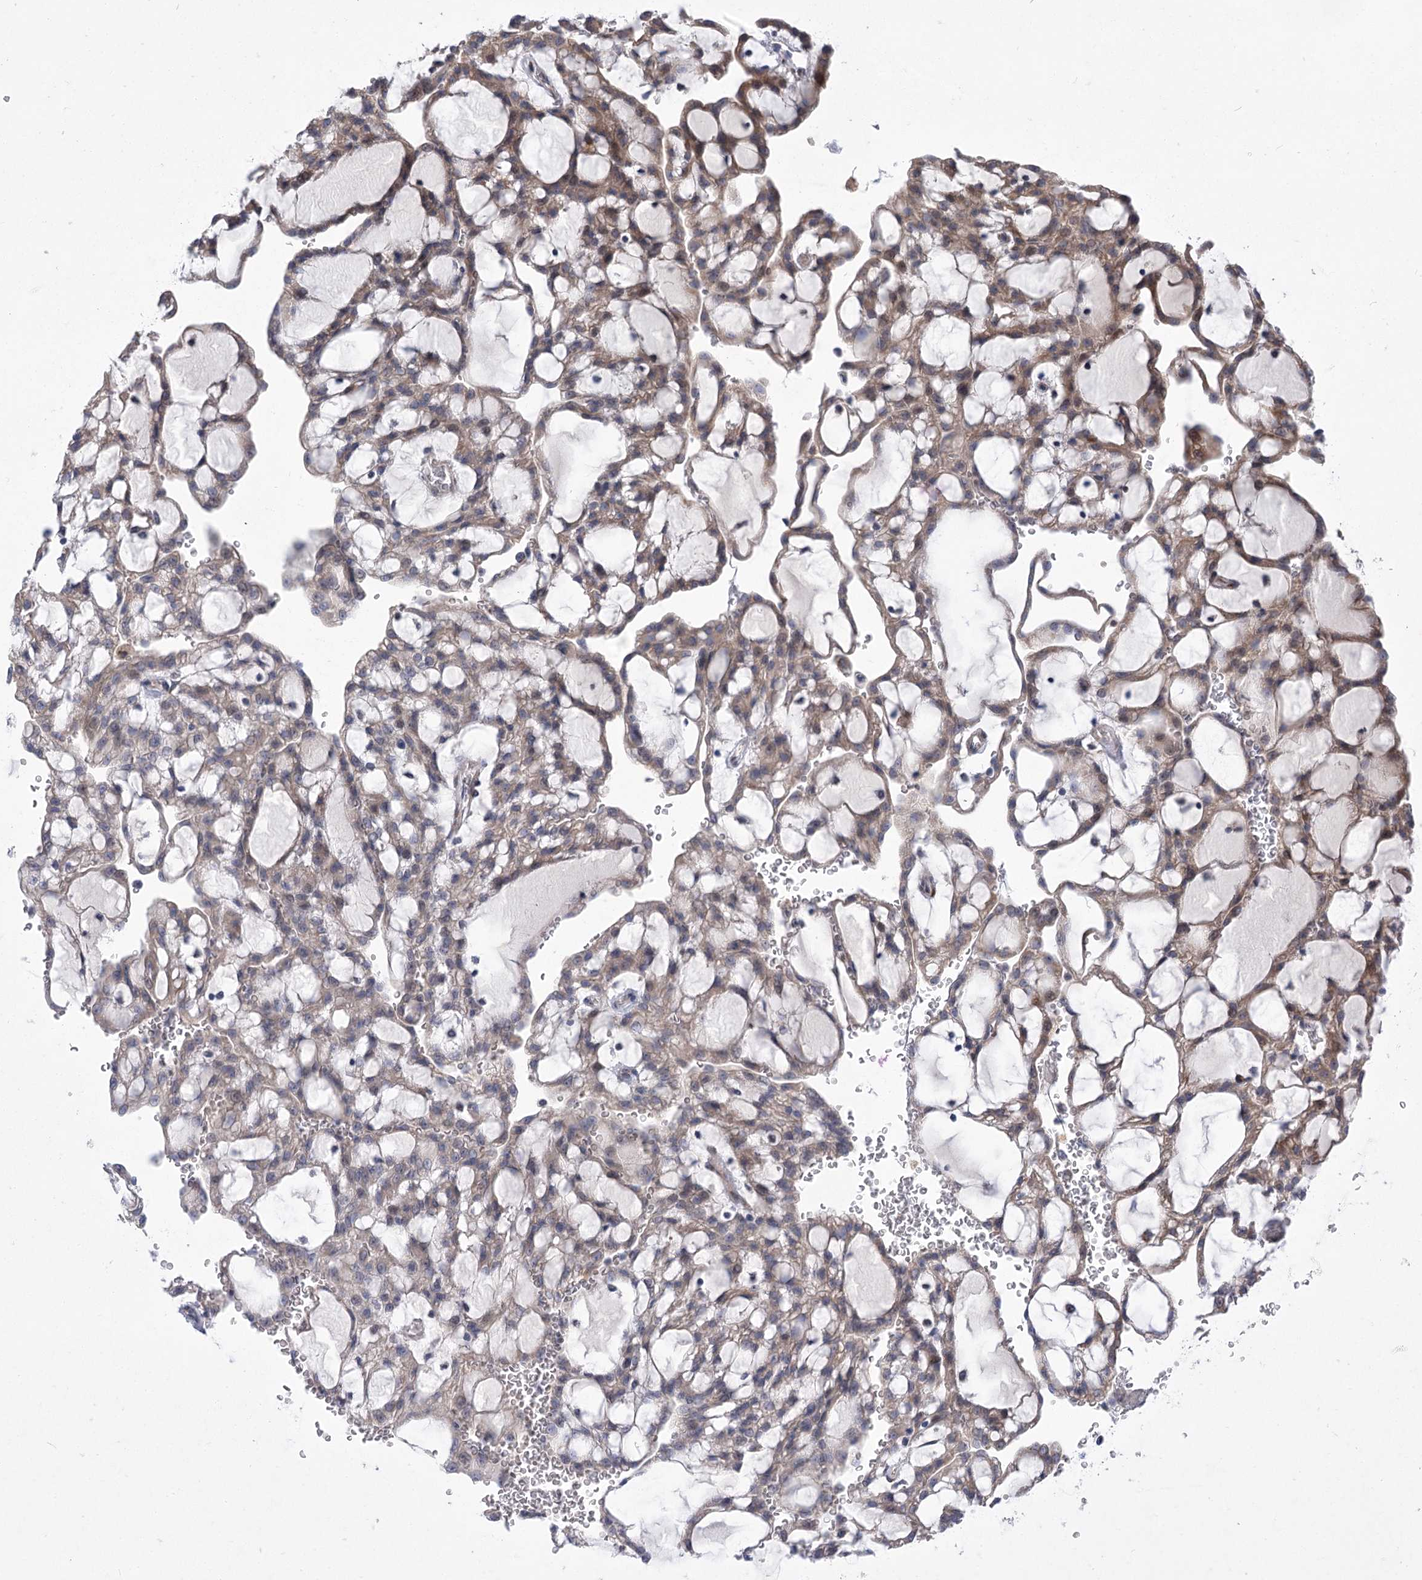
{"staining": {"intensity": "weak", "quantity": ">75%", "location": "cytoplasmic/membranous"}, "tissue": "renal cancer", "cell_type": "Tumor cells", "image_type": "cancer", "snomed": [{"axis": "morphology", "description": "Adenocarcinoma, NOS"}, {"axis": "topography", "description": "Kidney"}], "caption": "An immunohistochemistry photomicrograph of neoplastic tissue is shown. Protein staining in brown highlights weak cytoplasmic/membranous positivity in adenocarcinoma (renal) within tumor cells. The staining is performed using DAB brown chromogen to label protein expression. The nuclei are counter-stained blue using hematoxylin.", "gene": "GCNT4", "patient": {"sex": "male", "age": 63}}